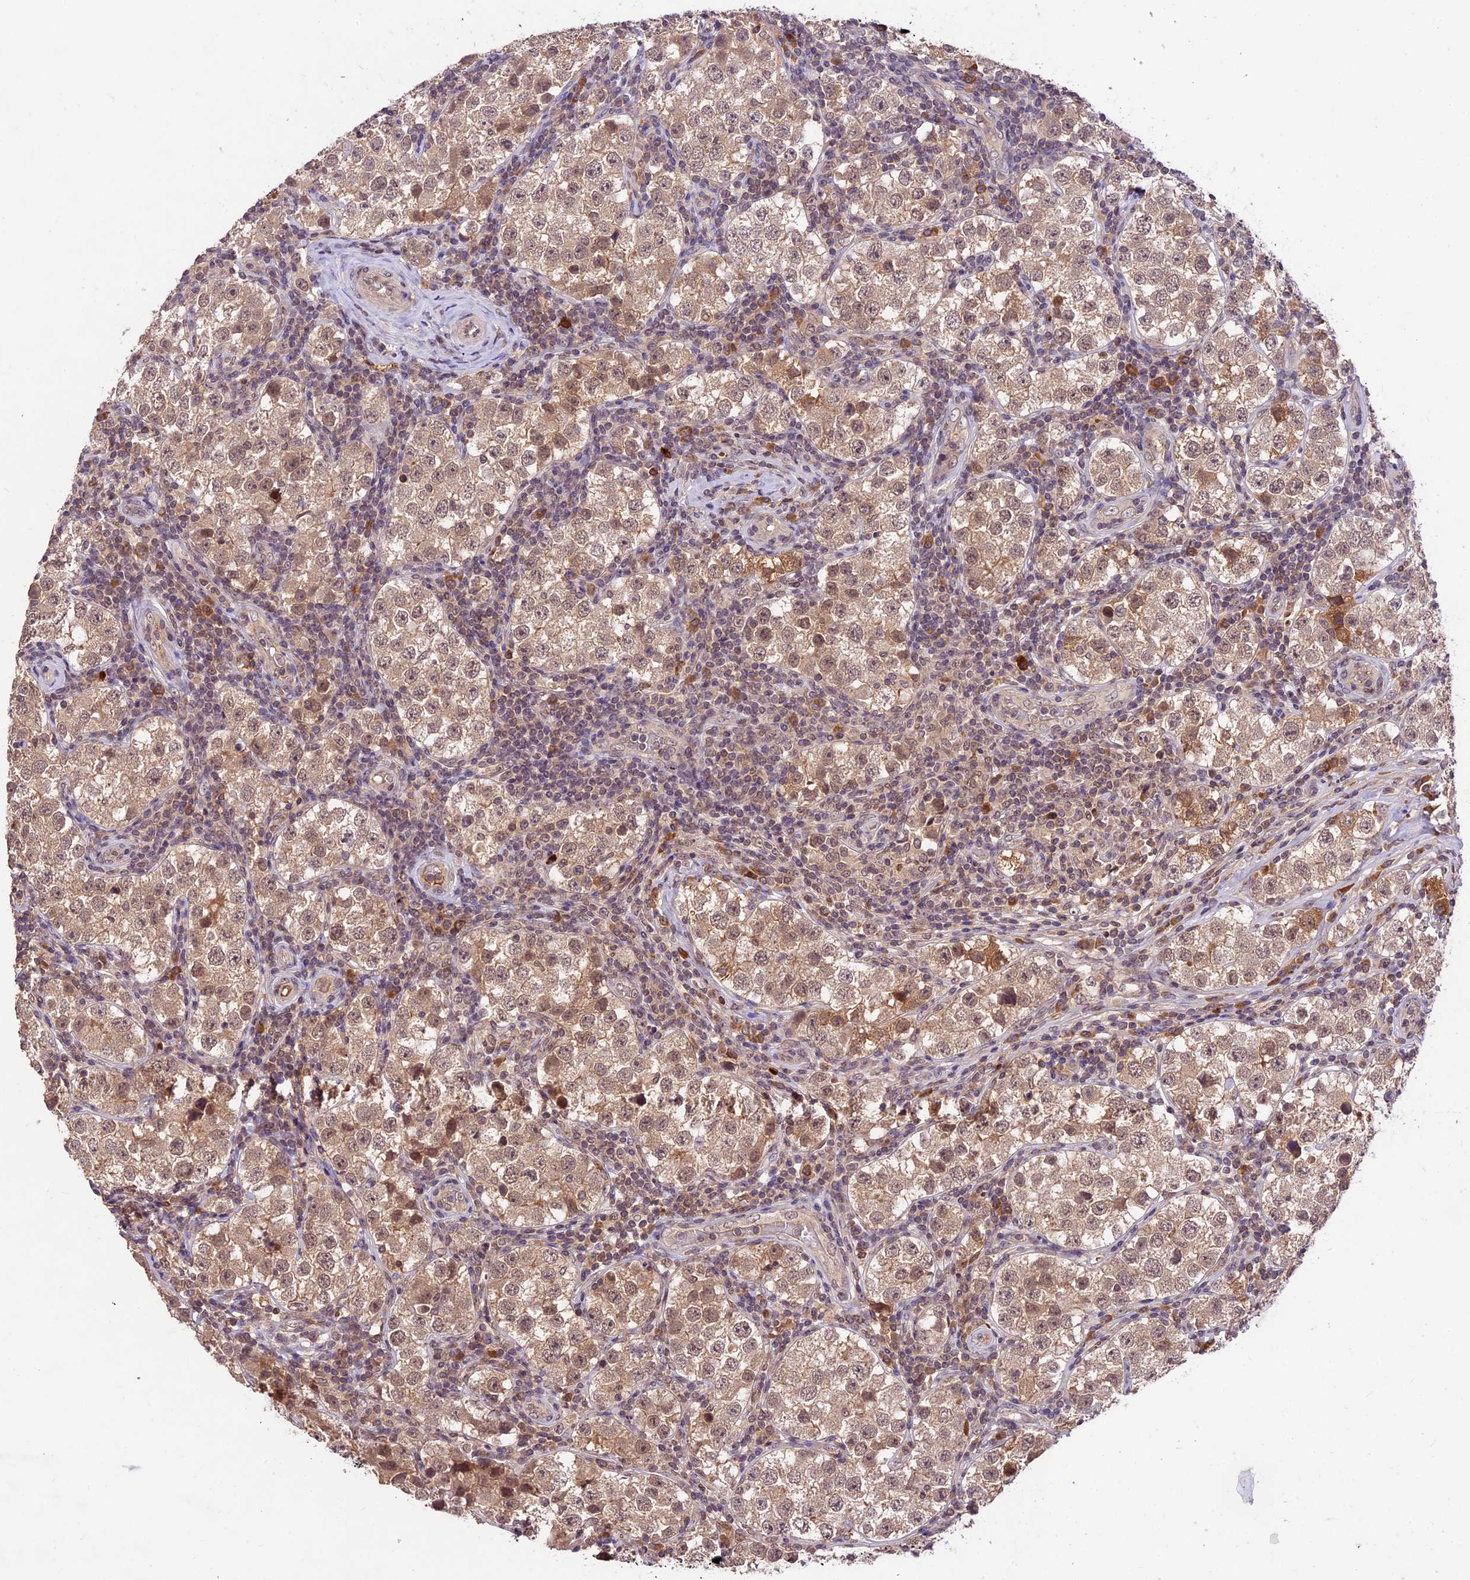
{"staining": {"intensity": "moderate", "quantity": ">75%", "location": "cytoplasmic/membranous,nuclear"}, "tissue": "testis cancer", "cell_type": "Tumor cells", "image_type": "cancer", "snomed": [{"axis": "morphology", "description": "Seminoma, NOS"}, {"axis": "topography", "description": "Testis"}], "caption": "Brown immunohistochemical staining in testis cancer demonstrates moderate cytoplasmic/membranous and nuclear expression in about >75% of tumor cells.", "gene": "ATP10A", "patient": {"sex": "male", "age": 34}}